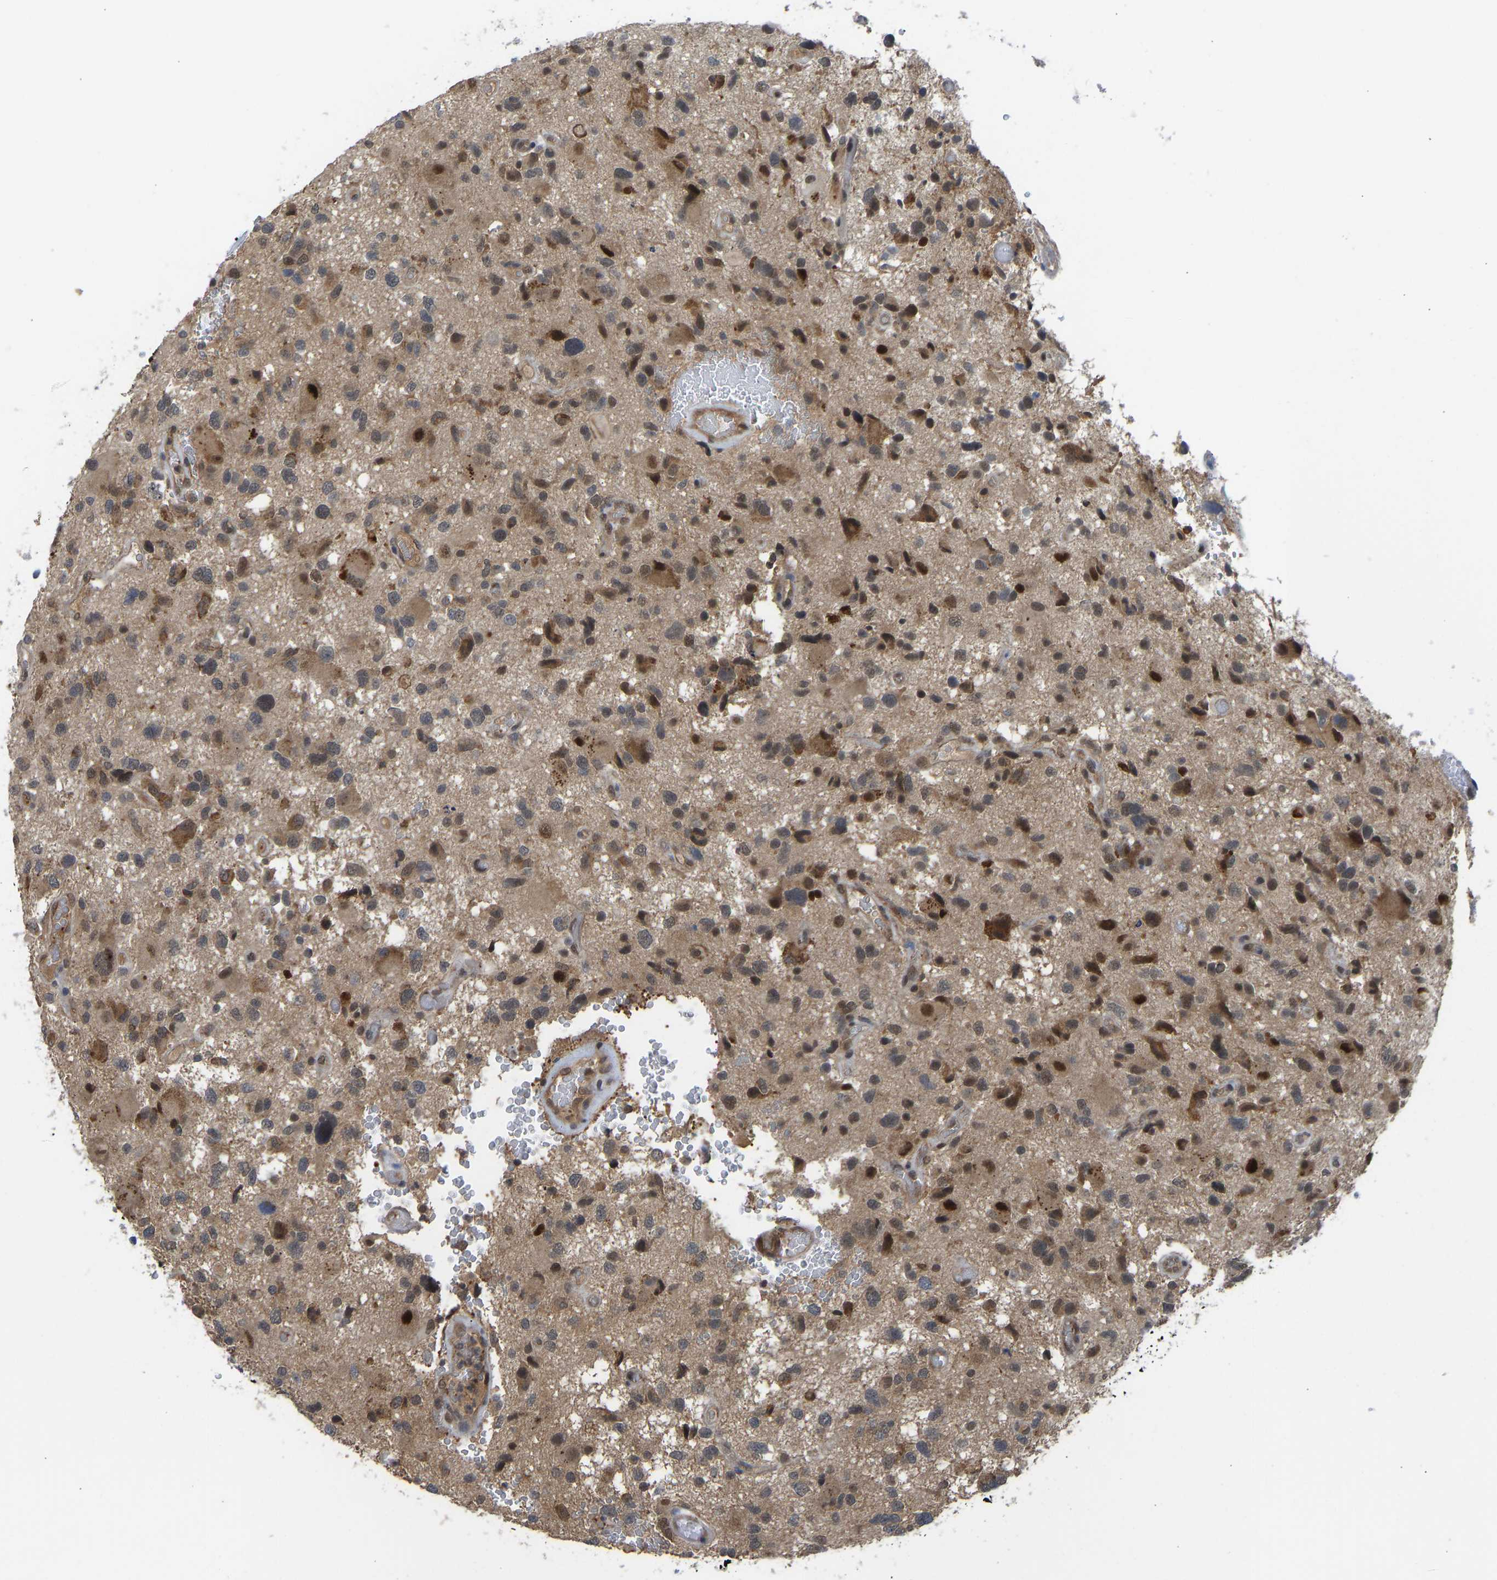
{"staining": {"intensity": "moderate", "quantity": "<25%", "location": "cytoplasmic/membranous,nuclear"}, "tissue": "glioma", "cell_type": "Tumor cells", "image_type": "cancer", "snomed": [{"axis": "morphology", "description": "Glioma, malignant, High grade"}, {"axis": "topography", "description": "Brain"}], "caption": "High-power microscopy captured an immunohistochemistry micrograph of glioma, revealing moderate cytoplasmic/membranous and nuclear staining in about <25% of tumor cells.", "gene": "ZNF251", "patient": {"sex": "male", "age": 33}}